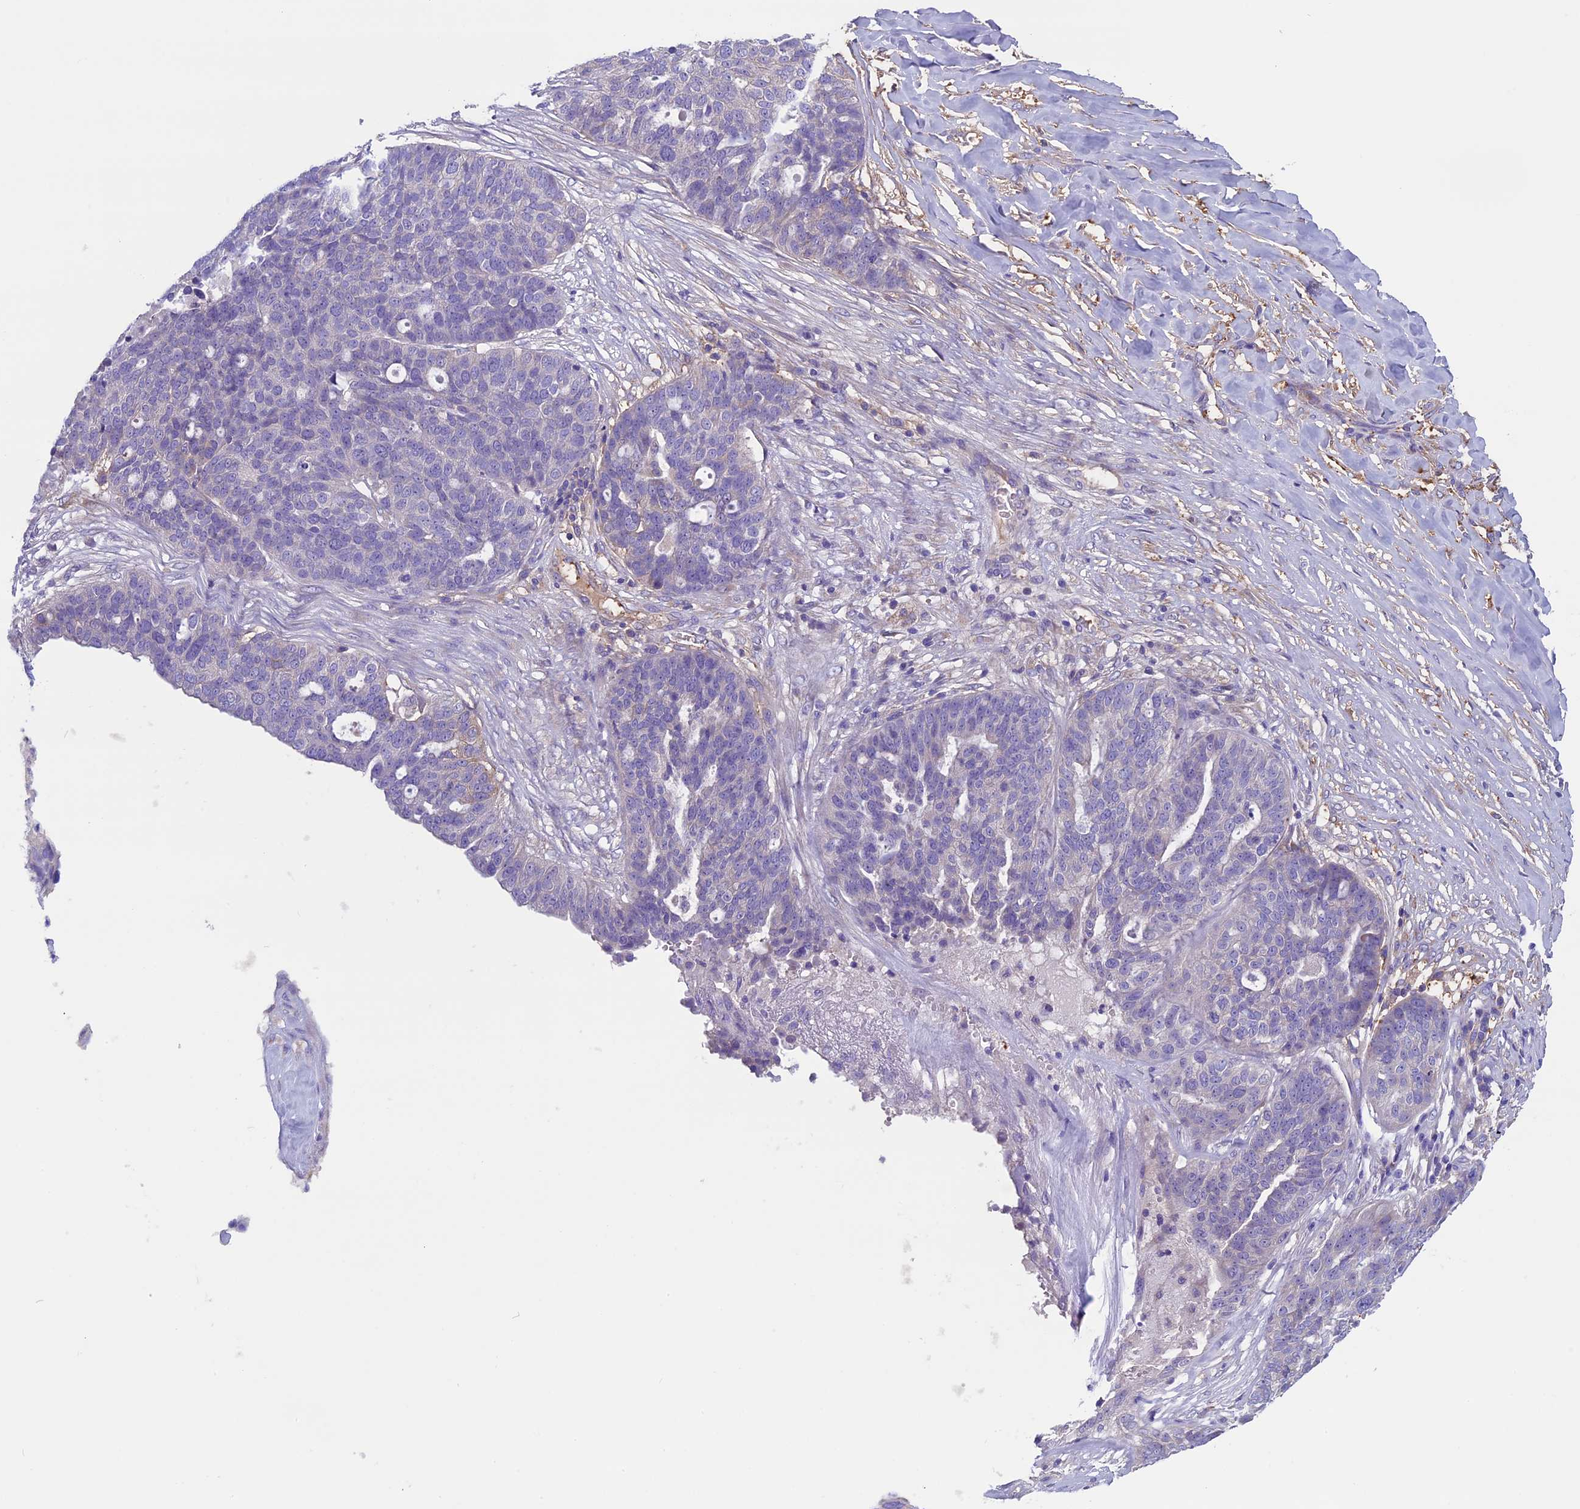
{"staining": {"intensity": "negative", "quantity": "none", "location": "none"}, "tissue": "ovarian cancer", "cell_type": "Tumor cells", "image_type": "cancer", "snomed": [{"axis": "morphology", "description": "Cystadenocarcinoma, serous, NOS"}, {"axis": "topography", "description": "Ovary"}], "caption": "Tumor cells are negative for brown protein staining in ovarian cancer (serous cystadenocarcinoma).", "gene": "DCTN5", "patient": {"sex": "female", "age": 59}}